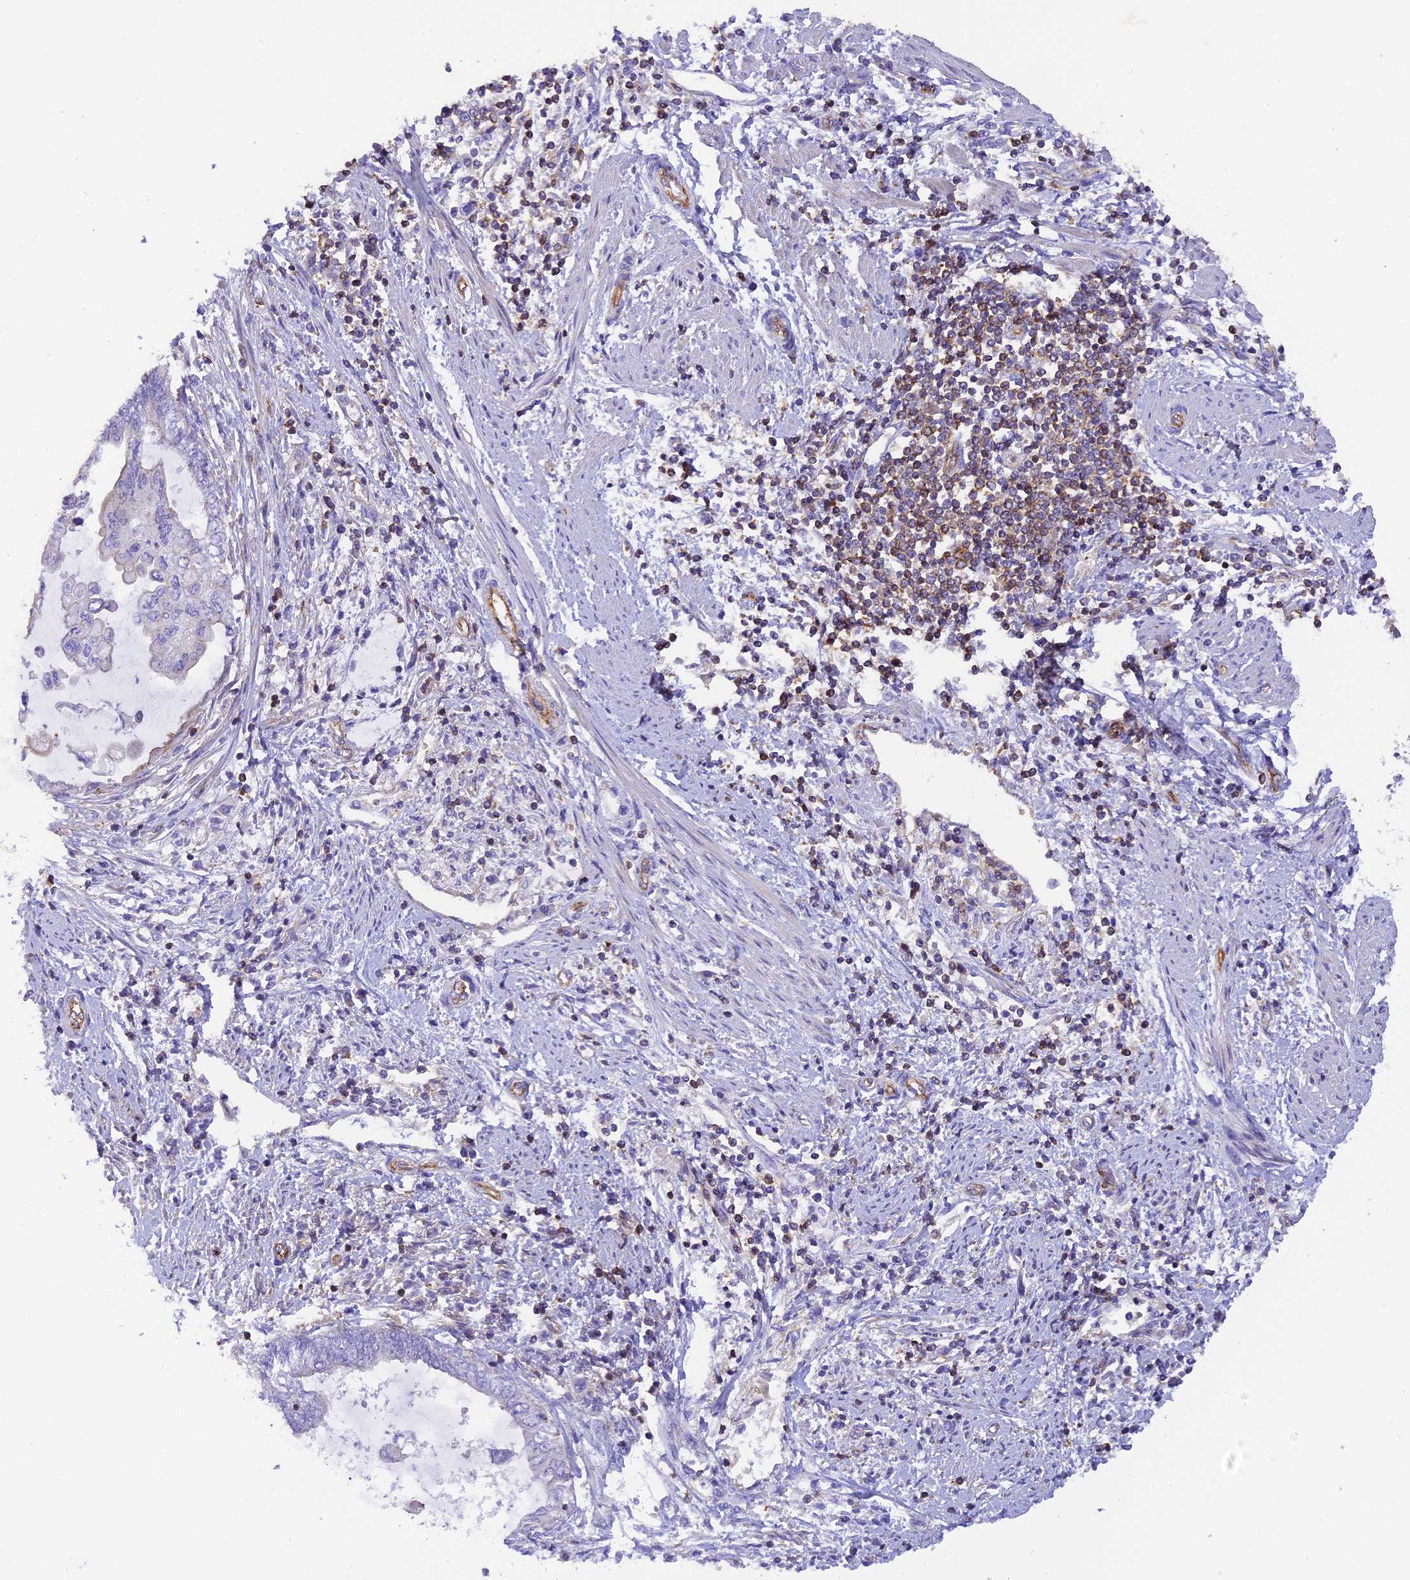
{"staining": {"intensity": "weak", "quantity": "<25%", "location": "cytoplasmic/membranous"}, "tissue": "endometrial cancer", "cell_type": "Tumor cells", "image_type": "cancer", "snomed": [{"axis": "morphology", "description": "Adenocarcinoma, NOS"}, {"axis": "topography", "description": "Uterus"}, {"axis": "topography", "description": "Endometrium"}], "caption": "A photomicrograph of endometrial cancer (adenocarcinoma) stained for a protein shows no brown staining in tumor cells. (Brightfield microscopy of DAB immunohistochemistry at high magnification).", "gene": "FAM193A", "patient": {"sex": "female", "age": 70}}